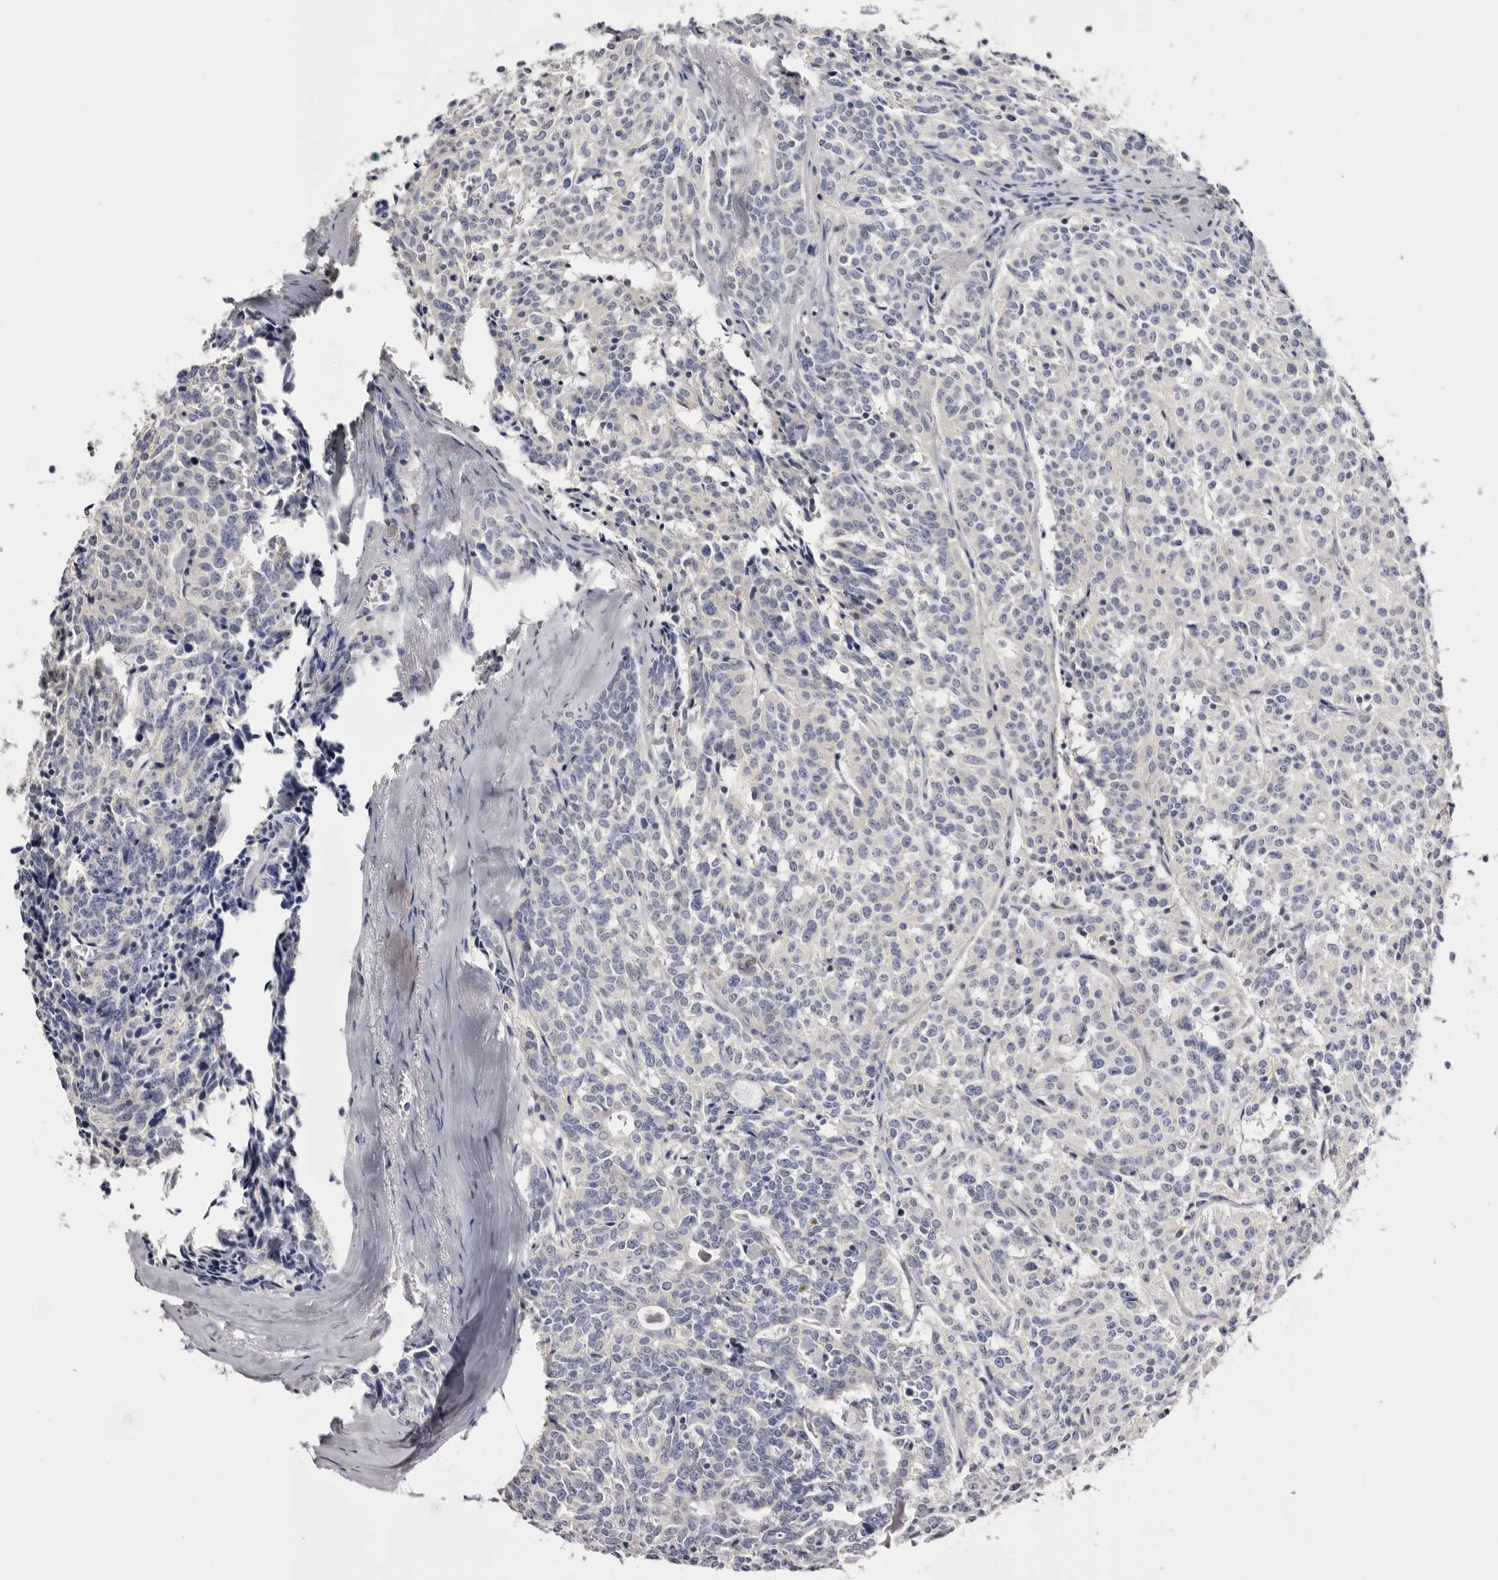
{"staining": {"intensity": "negative", "quantity": "none", "location": "none"}, "tissue": "carcinoid", "cell_type": "Tumor cells", "image_type": "cancer", "snomed": [{"axis": "morphology", "description": "Carcinoid, malignant, NOS"}, {"axis": "topography", "description": "Lung"}], "caption": "Immunohistochemistry of human carcinoid (malignant) demonstrates no staining in tumor cells.", "gene": "CASQ1", "patient": {"sex": "female", "age": 46}}